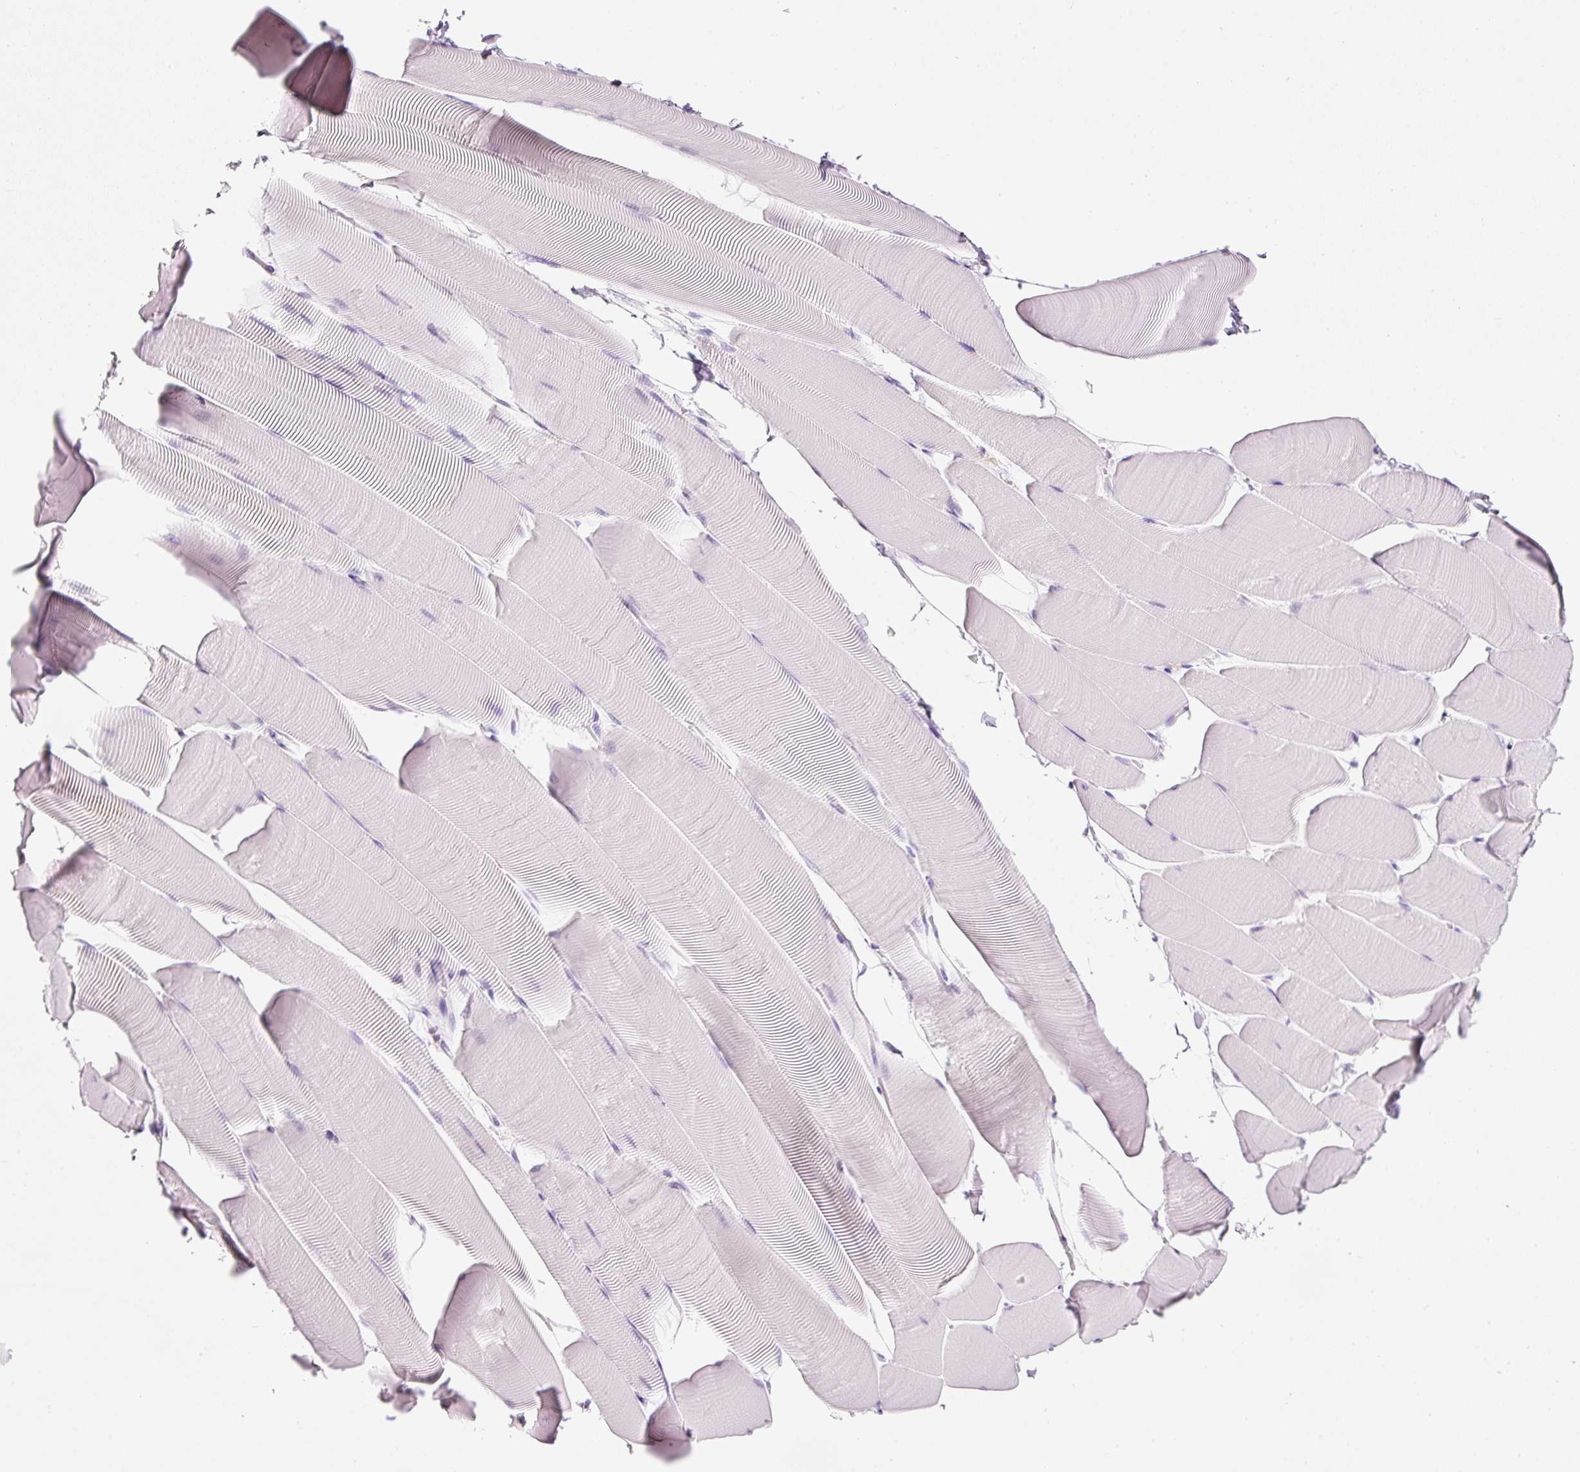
{"staining": {"intensity": "negative", "quantity": "none", "location": "none"}, "tissue": "skeletal muscle", "cell_type": "Myocytes", "image_type": "normal", "snomed": [{"axis": "morphology", "description": "Normal tissue, NOS"}, {"axis": "topography", "description": "Skeletal muscle"}], "caption": "High magnification brightfield microscopy of unremarkable skeletal muscle stained with DAB (3,3'-diaminobenzidine) (brown) and counterstained with hematoxylin (blue): myocytes show no significant staining. The staining is performed using DAB brown chromogen with nuclei counter-stained in using hematoxylin.", "gene": "ZNF639", "patient": {"sex": "male", "age": 25}}